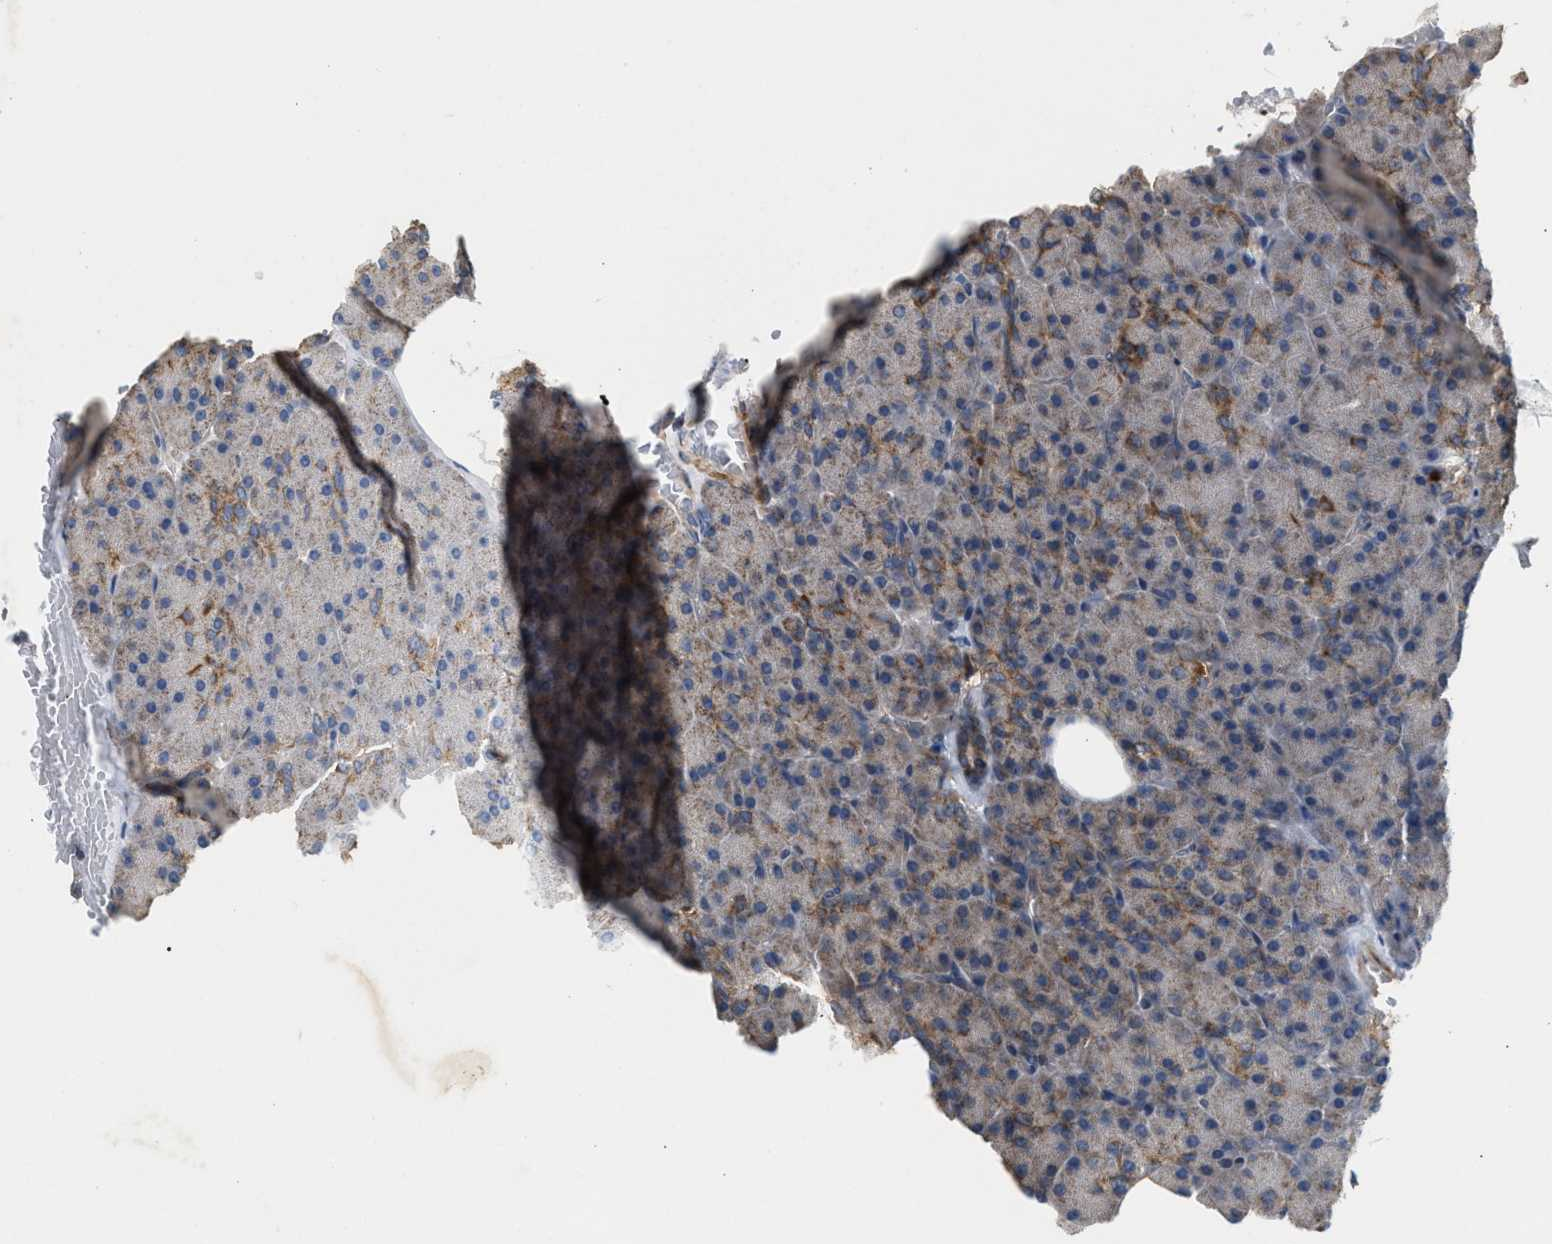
{"staining": {"intensity": "moderate", "quantity": "25%-75%", "location": "cytoplasmic/membranous"}, "tissue": "pancreas", "cell_type": "Exocrine glandular cells", "image_type": "normal", "snomed": [{"axis": "morphology", "description": "Normal tissue, NOS"}, {"axis": "topography", "description": "Pancreas"}], "caption": "The histopathology image reveals a brown stain indicating the presence of a protein in the cytoplasmic/membranous of exocrine glandular cells in pancreas. (brown staining indicates protein expression, while blue staining denotes nuclei).", "gene": "TACO1", "patient": {"sex": "female", "age": 35}}